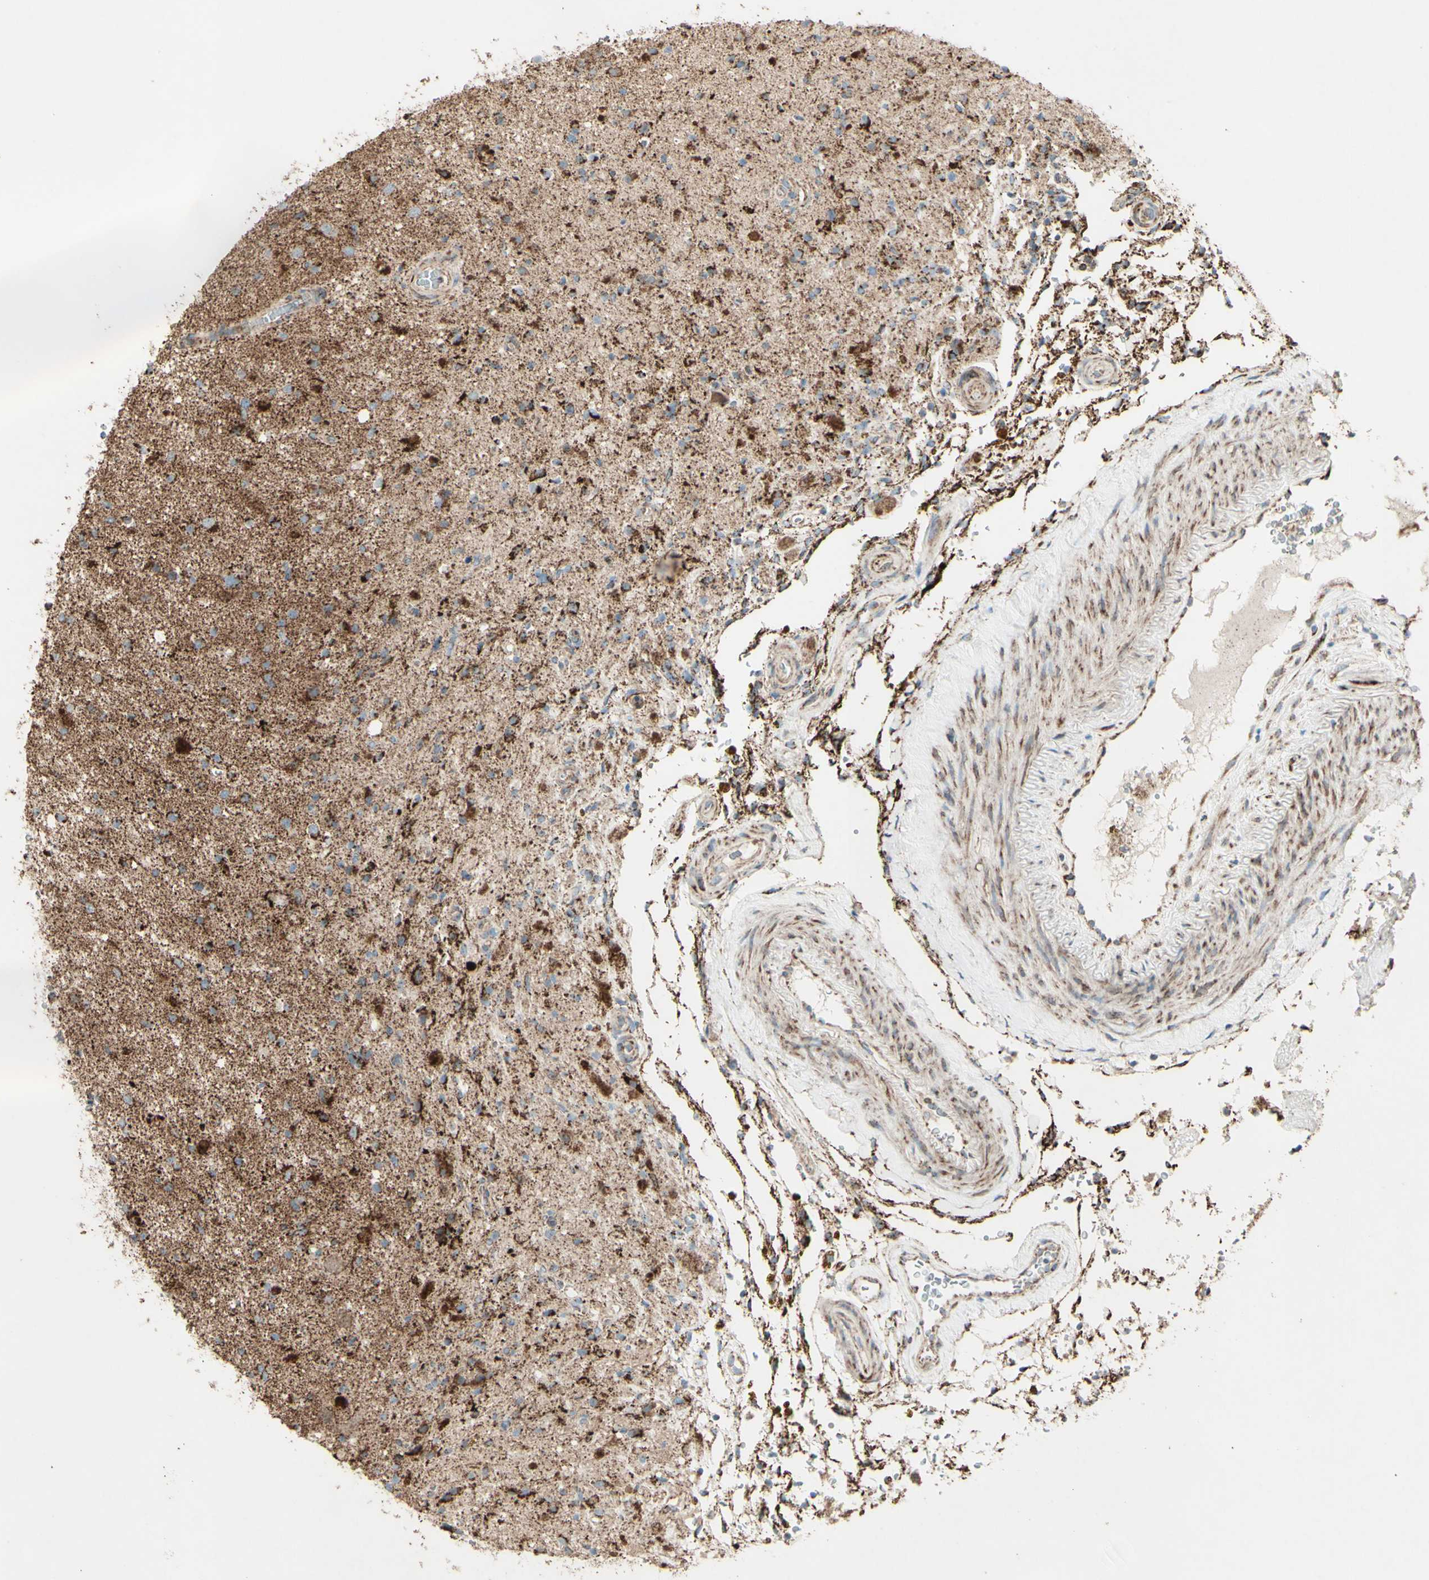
{"staining": {"intensity": "strong", "quantity": ">75%", "location": "cytoplasmic/membranous"}, "tissue": "glioma", "cell_type": "Tumor cells", "image_type": "cancer", "snomed": [{"axis": "morphology", "description": "Glioma, malignant, High grade"}, {"axis": "topography", "description": "Brain"}], "caption": "Tumor cells display strong cytoplasmic/membranous positivity in approximately >75% of cells in malignant glioma (high-grade).", "gene": "RHOT1", "patient": {"sex": "male", "age": 33}}